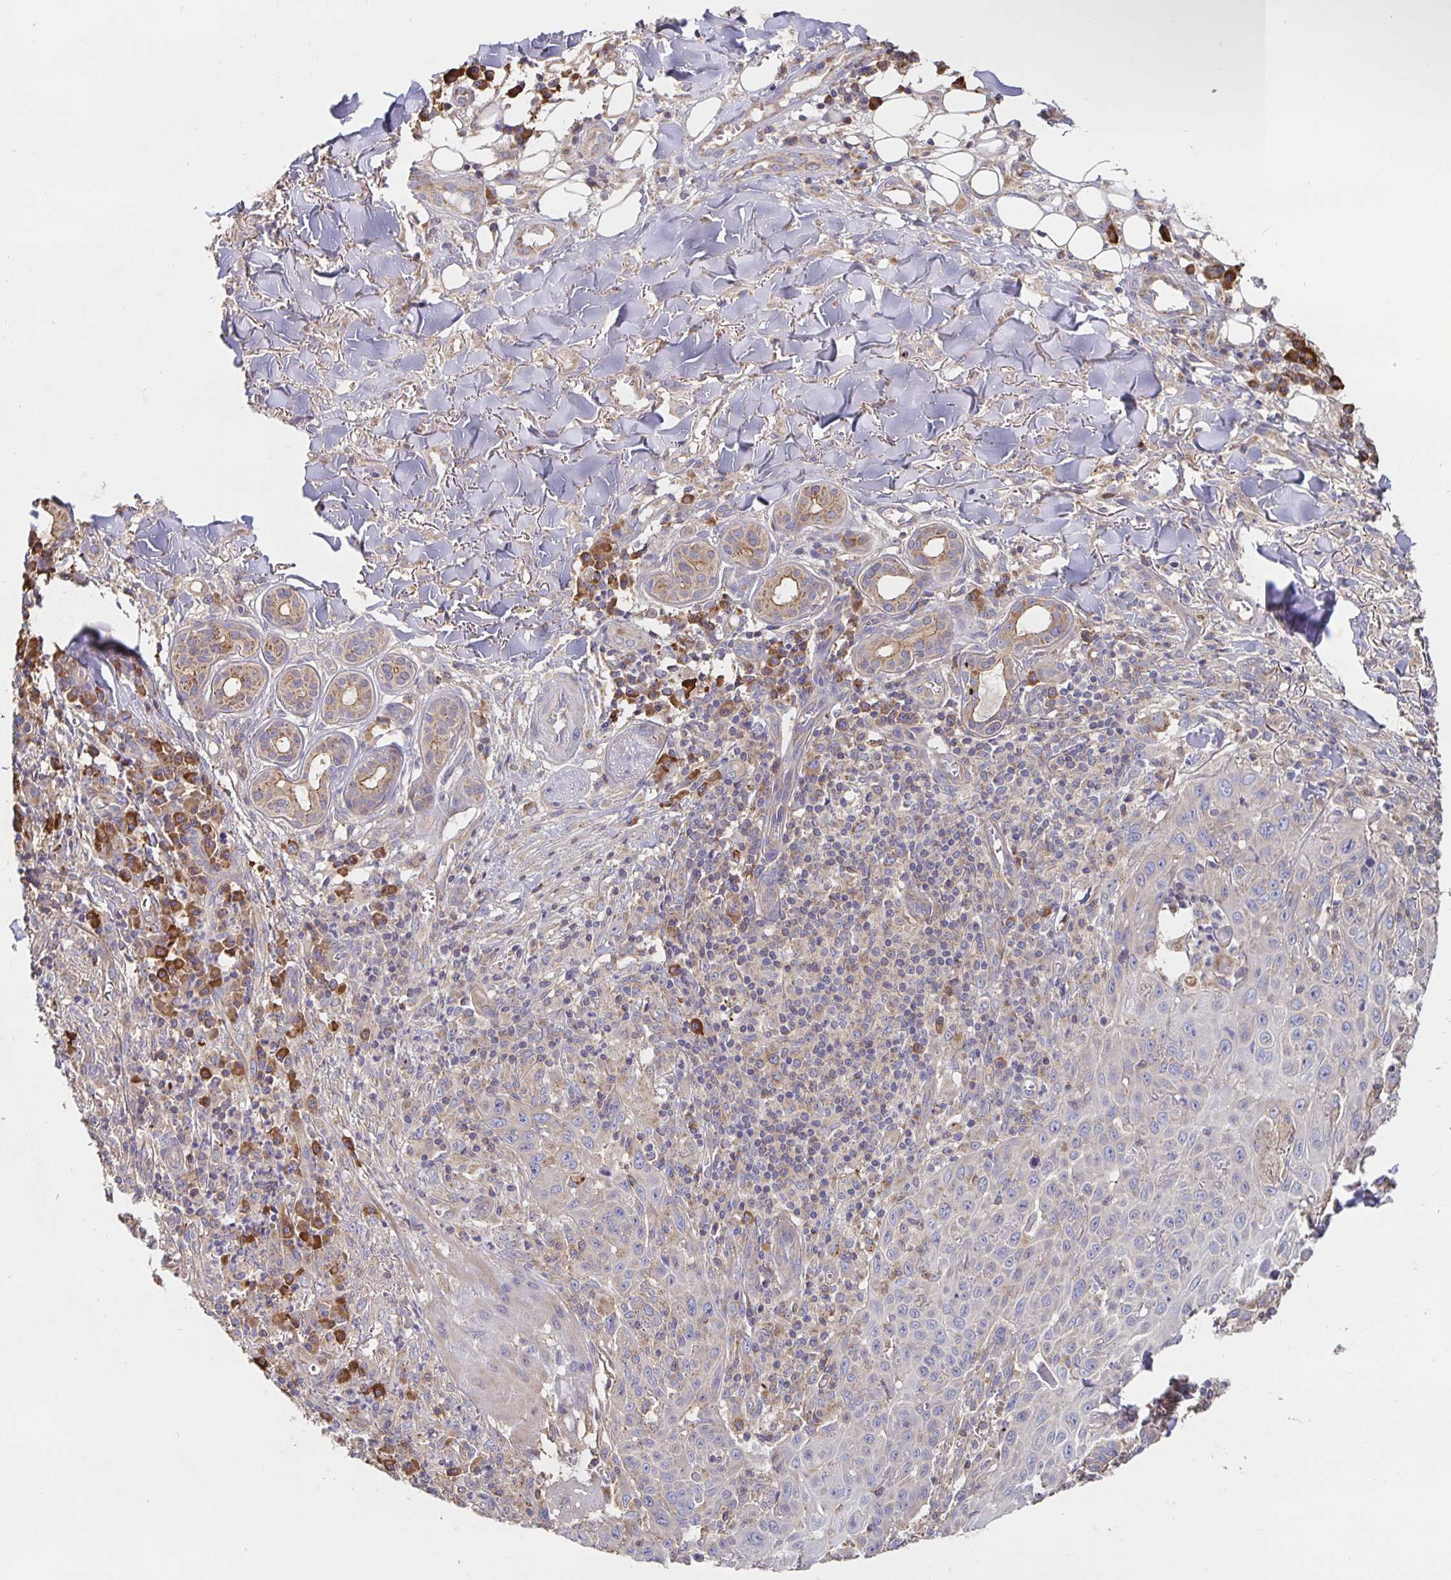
{"staining": {"intensity": "negative", "quantity": "none", "location": "none"}, "tissue": "skin cancer", "cell_type": "Tumor cells", "image_type": "cancer", "snomed": [{"axis": "morphology", "description": "Squamous cell carcinoma, NOS"}, {"axis": "topography", "description": "Skin"}], "caption": "The histopathology image shows no significant positivity in tumor cells of skin cancer (squamous cell carcinoma). (Brightfield microscopy of DAB (3,3'-diaminobenzidine) immunohistochemistry (IHC) at high magnification).", "gene": "PRDX3", "patient": {"sex": "male", "age": 75}}